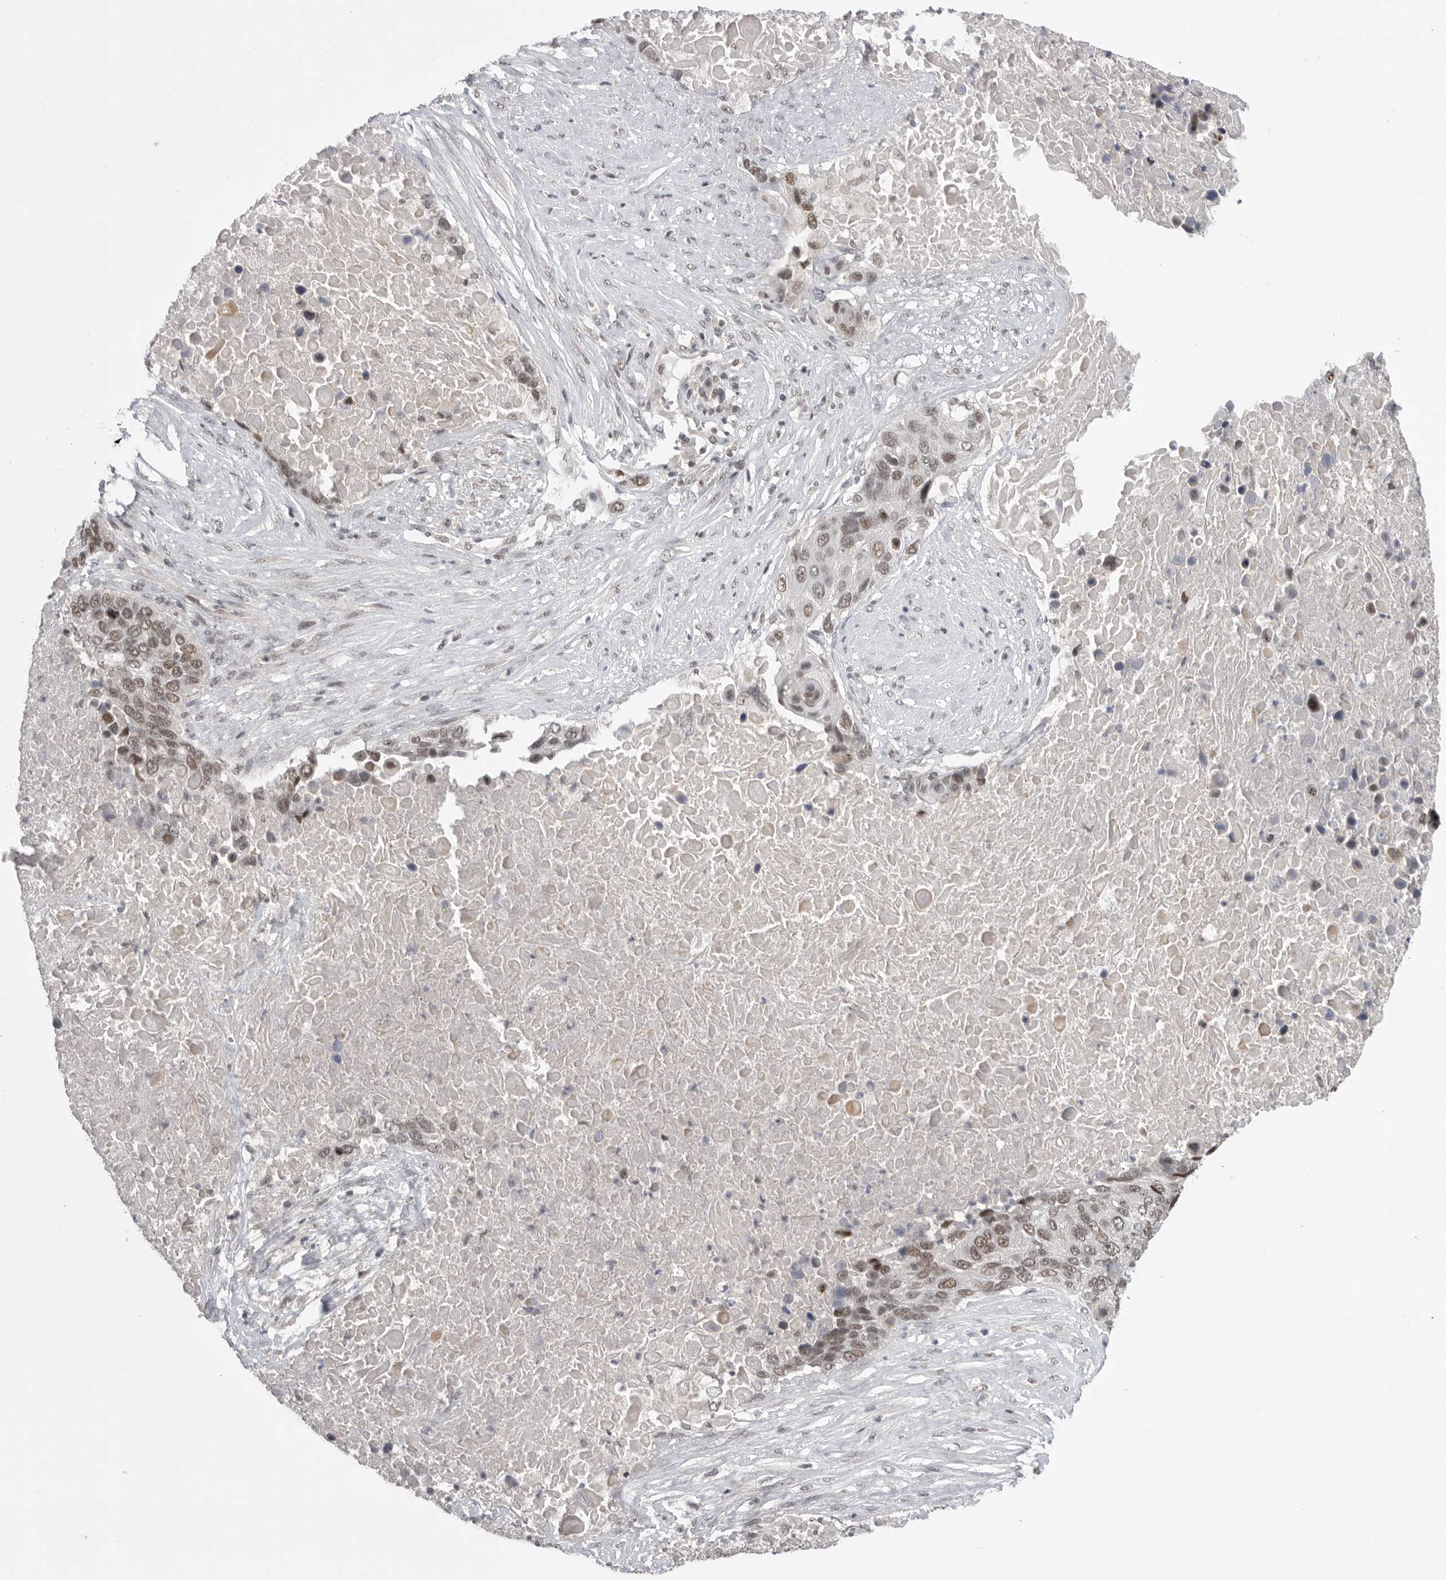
{"staining": {"intensity": "weak", "quantity": ">75%", "location": "nuclear"}, "tissue": "lung cancer", "cell_type": "Tumor cells", "image_type": "cancer", "snomed": [{"axis": "morphology", "description": "Squamous cell carcinoma, NOS"}, {"axis": "topography", "description": "Lung"}], "caption": "Squamous cell carcinoma (lung) stained with immunohistochemistry reveals weak nuclear expression in approximately >75% of tumor cells. The staining was performed using DAB (3,3'-diaminobenzidine), with brown indicating positive protein expression. Nuclei are stained blue with hematoxylin.", "gene": "POU5F1", "patient": {"sex": "male", "age": 66}}